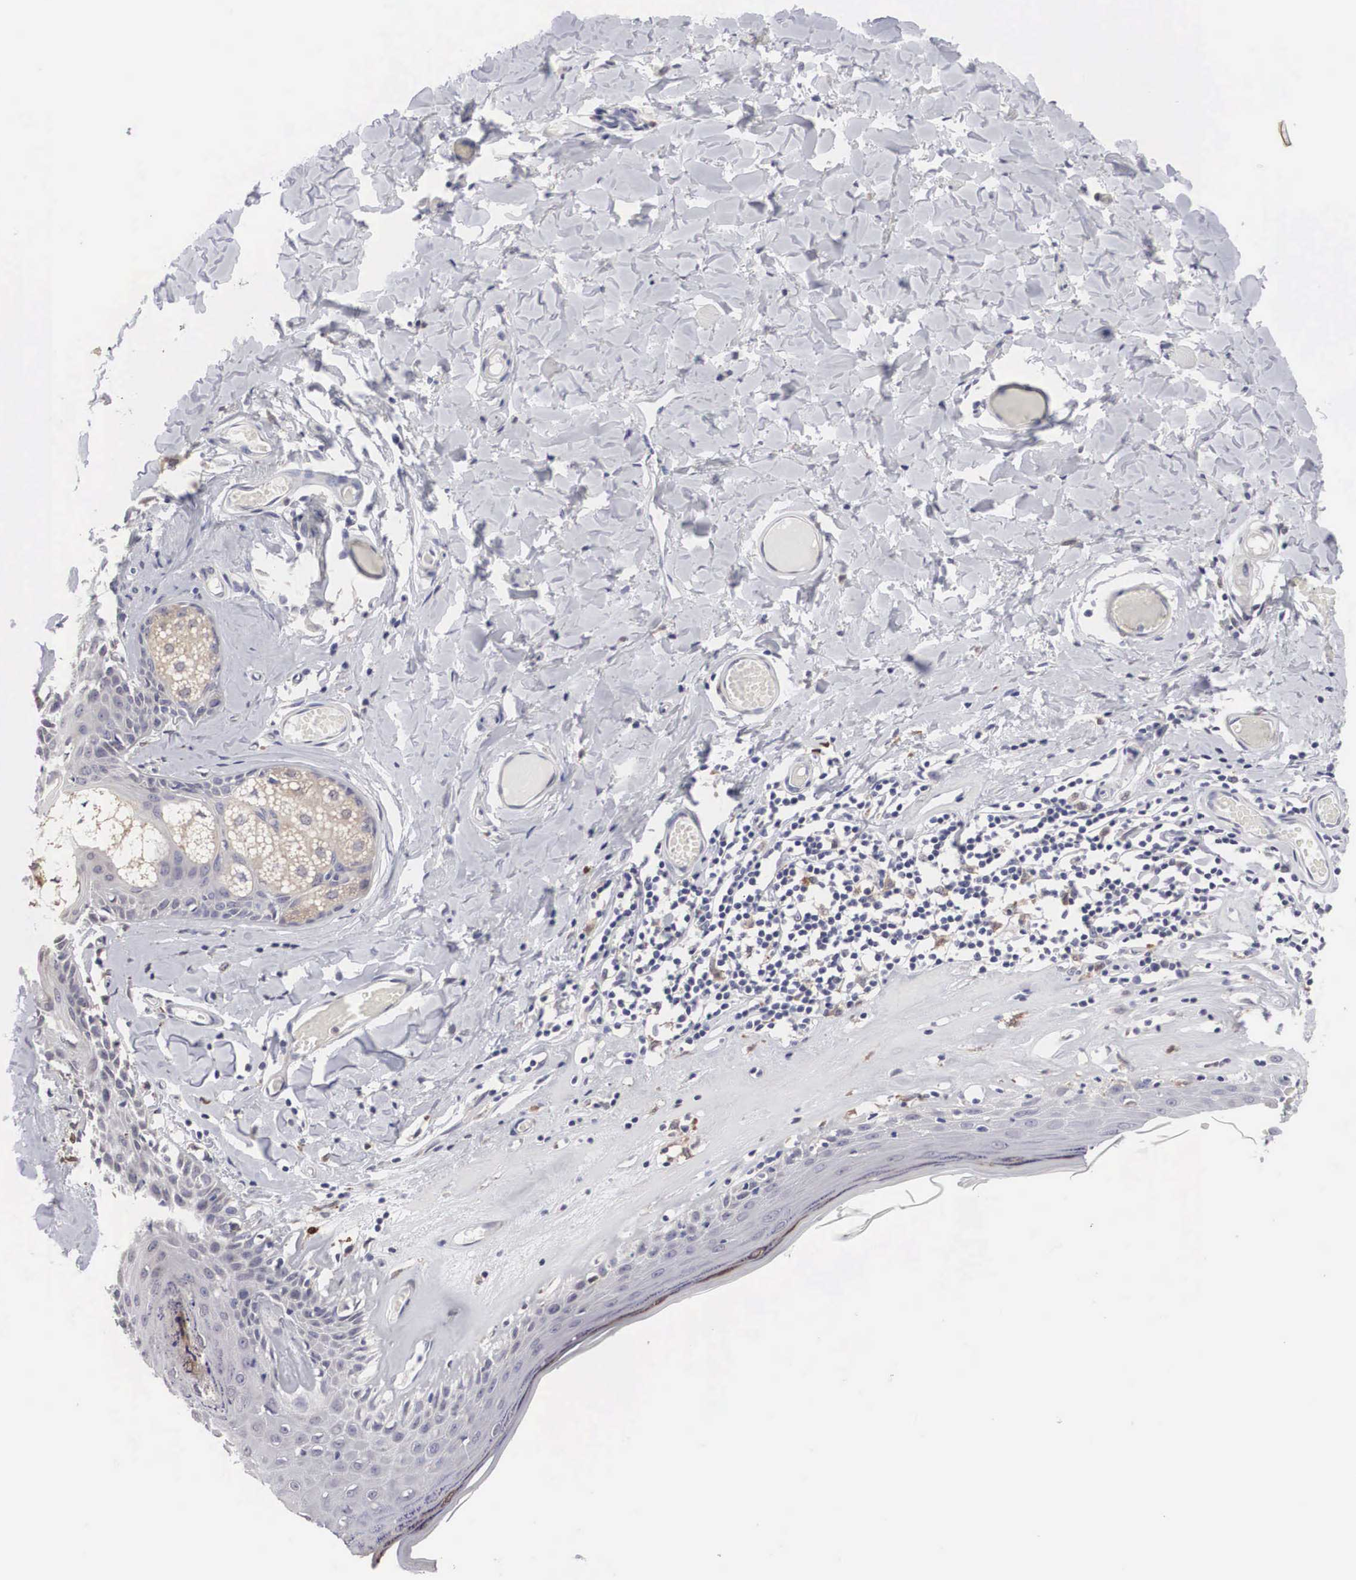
{"staining": {"intensity": "weak", "quantity": "<25%", "location": "cytoplasmic/membranous,nuclear"}, "tissue": "skin", "cell_type": "Epidermal cells", "image_type": "normal", "snomed": [{"axis": "morphology", "description": "Normal tissue, NOS"}, {"axis": "topography", "description": "Vascular tissue"}, {"axis": "topography", "description": "Vulva"}, {"axis": "topography", "description": "Peripheral nerve tissue"}], "caption": "The image shows no significant staining in epidermal cells of skin. (DAB (3,3'-diaminobenzidine) immunohistochemistry (IHC) visualized using brightfield microscopy, high magnification).", "gene": "HMOX1", "patient": {"sex": "female", "age": 86}}